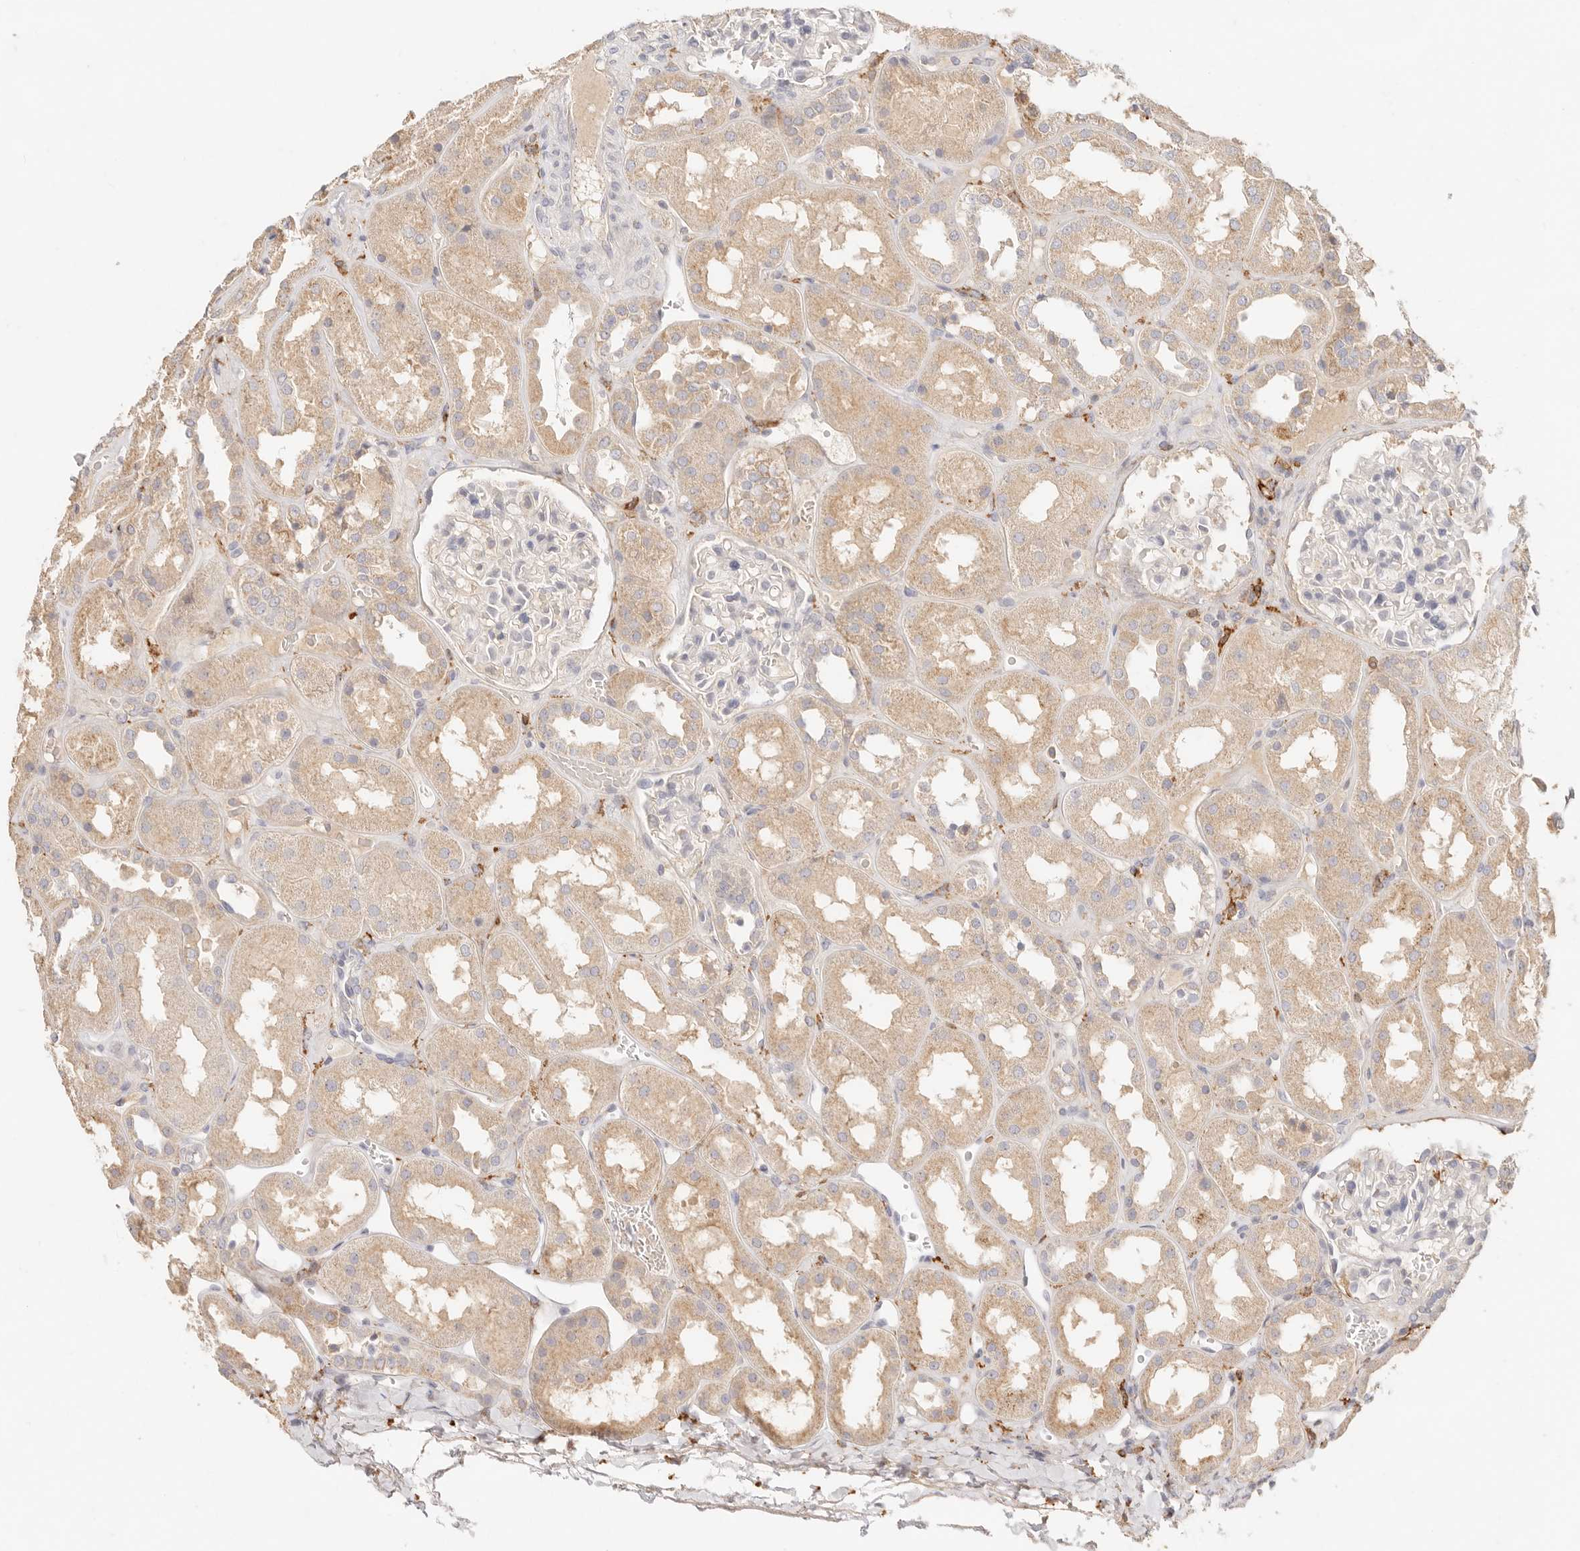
{"staining": {"intensity": "negative", "quantity": "none", "location": "none"}, "tissue": "kidney", "cell_type": "Cells in glomeruli", "image_type": "normal", "snomed": [{"axis": "morphology", "description": "Normal tissue, NOS"}, {"axis": "topography", "description": "Kidney"}], "caption": "IHC of unremarkable human kidney reveals no positivity in cells in glomeruli.", "gene": "HK2", "patient": {"sex": "male", "age": 70}}